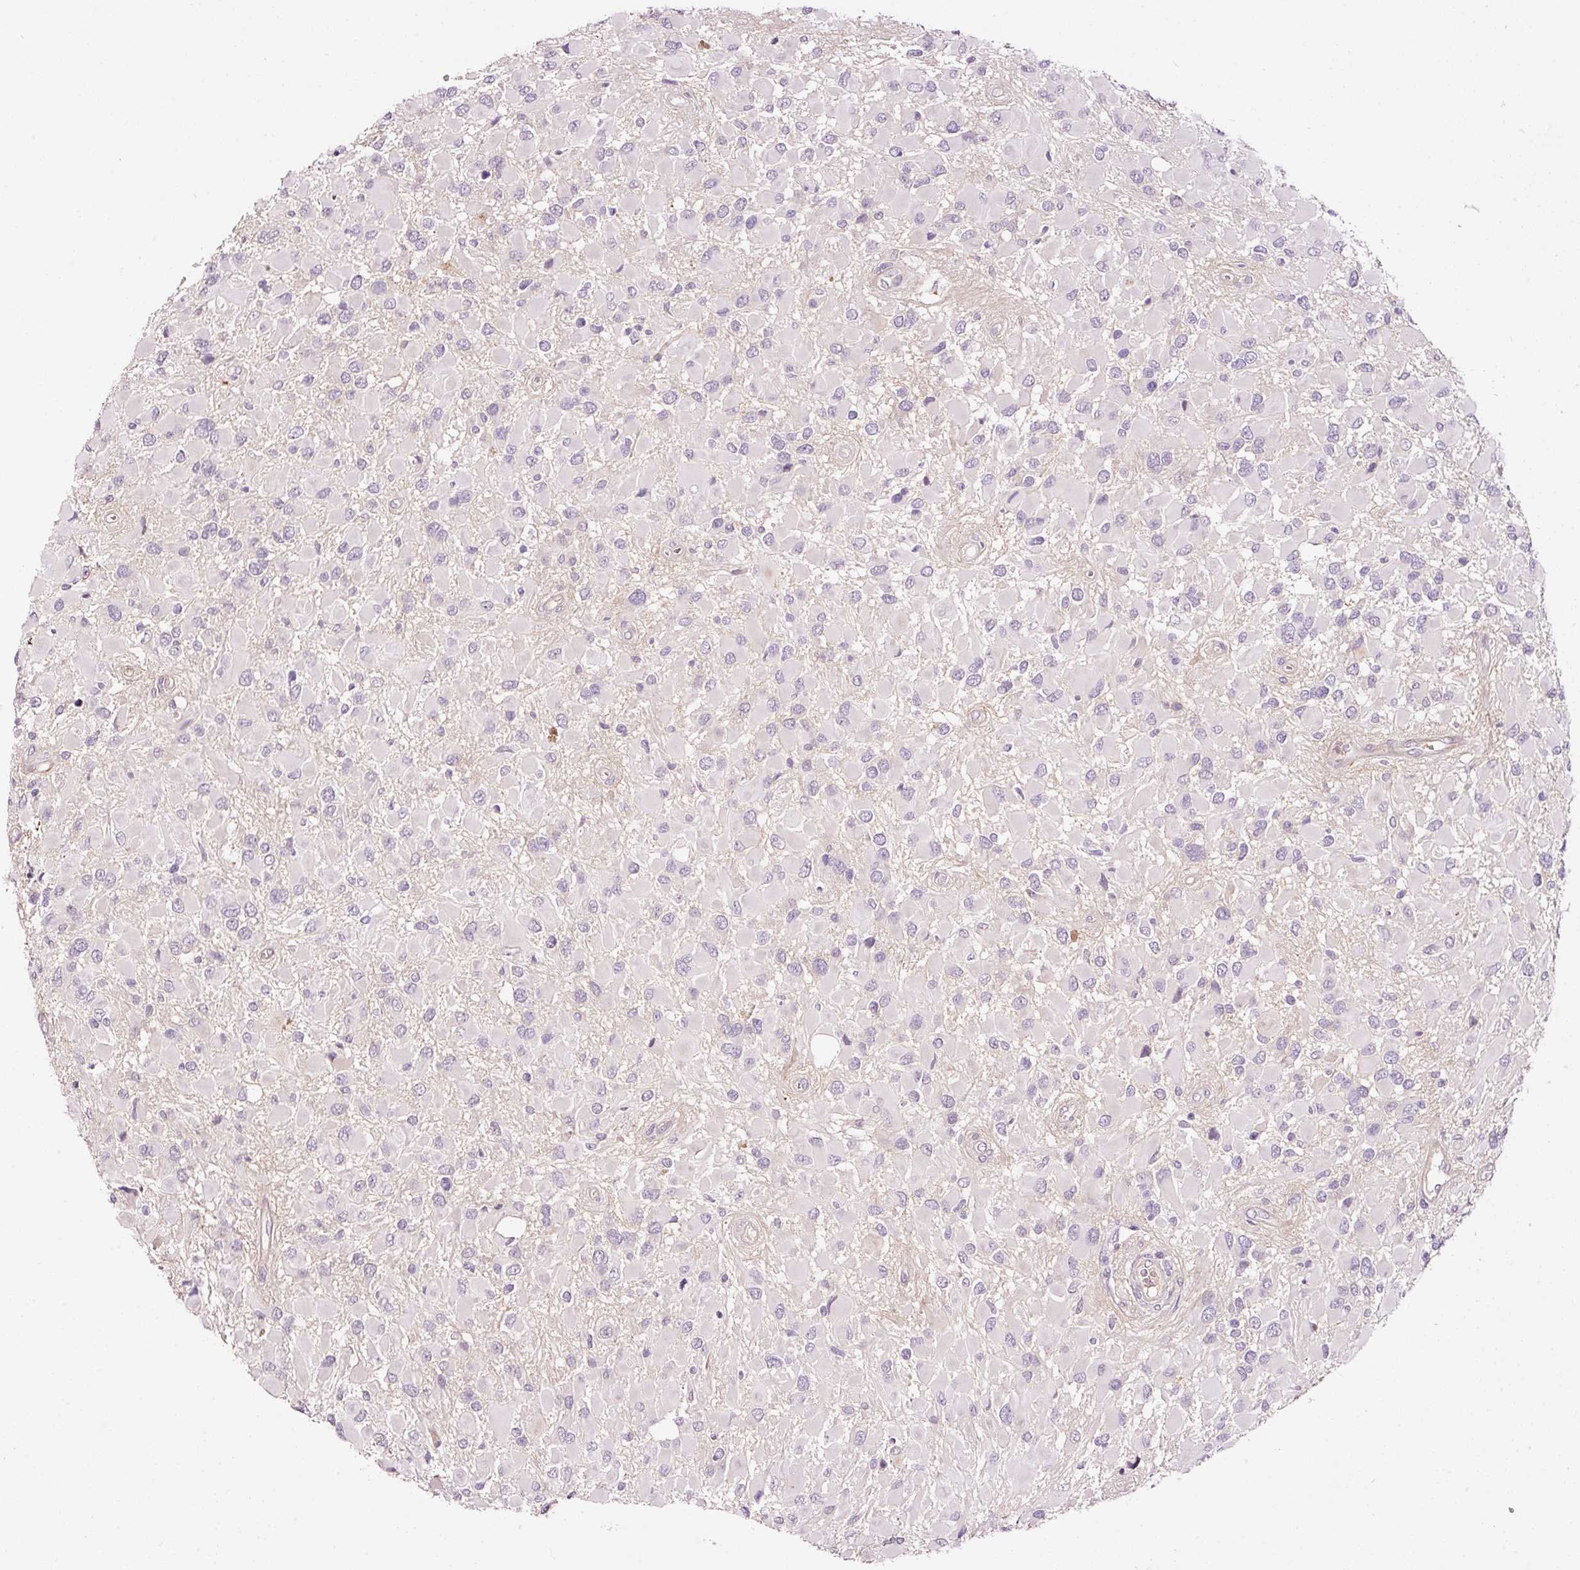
{"staining": {"intensity": "negative", "quantity": "none", "location": "none"}, "tissue": "glioma", "cell_type": "Tumor cells", "image_type": "cancer", "snomed": [{"axis": "morphology", "description": "Glioma, malignant, High grade"}, {"axis": "topography", "description": "Brain"}], "caption": "Tumor cells show no significant protein staining in glioma.", "gene": "ABCB4", "patient": {"sex": "male", "age": 53}}